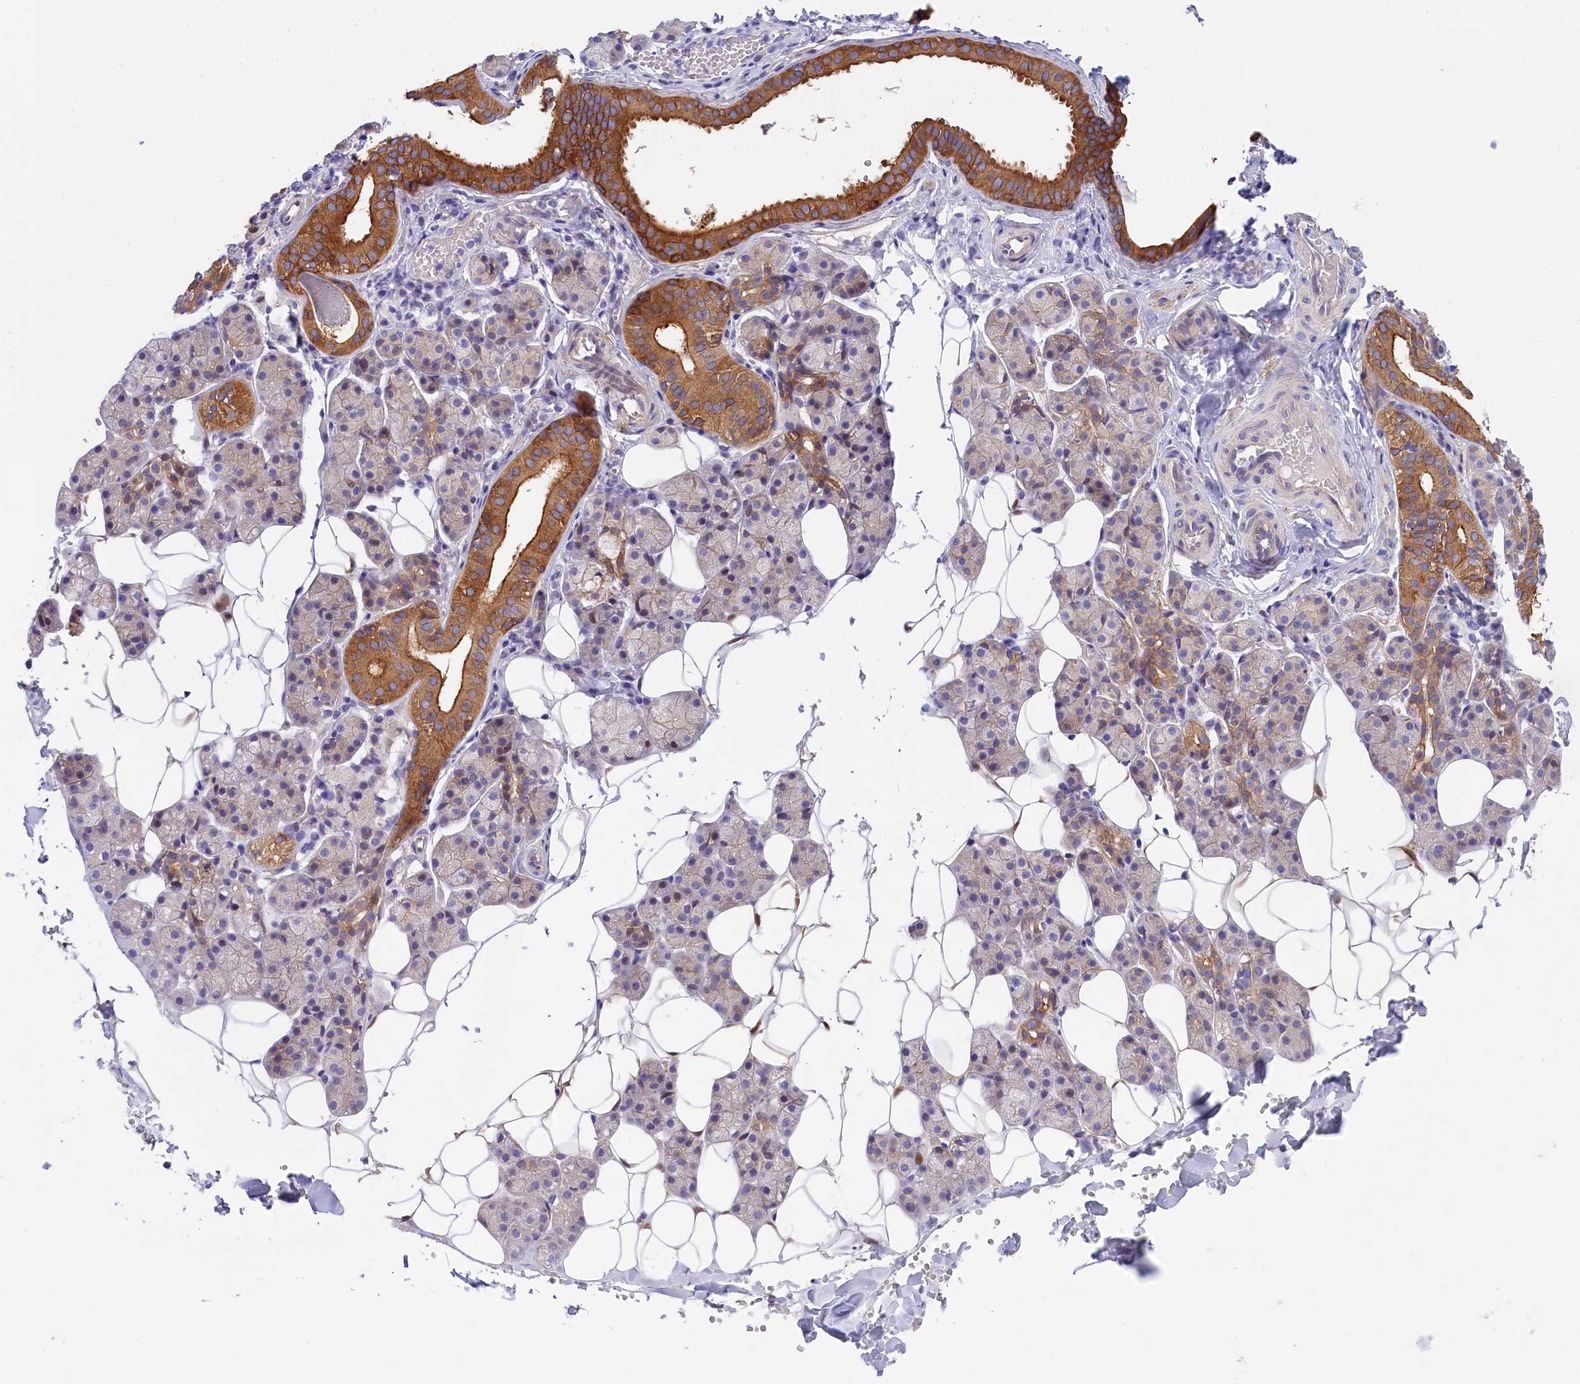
{"staining": {"intensity": "strong", "quantity": "<25%", "location": "cytoplasmic/membranous"}, "tissue": "salivary gland", "cell_type": "Glandular cells", "image_type": "normal", "snomed": [{"axis": "morphology", "description": "Normal tissue, NOS"}, {"axis": "topography", "description": "Salivary gland"}], "caption": "High-power microscopy captured an immunohistochemistry histopathology image of unremarkable salivary gland, revealing strong cytoplasmic/membranous expression in approximately <25% of glandular cells. (brown staining indicates protein expression, while blue staining denotes nuclei).", "gene": "PPP1R13L", "patient": {"sex": "female", "age": 33}}